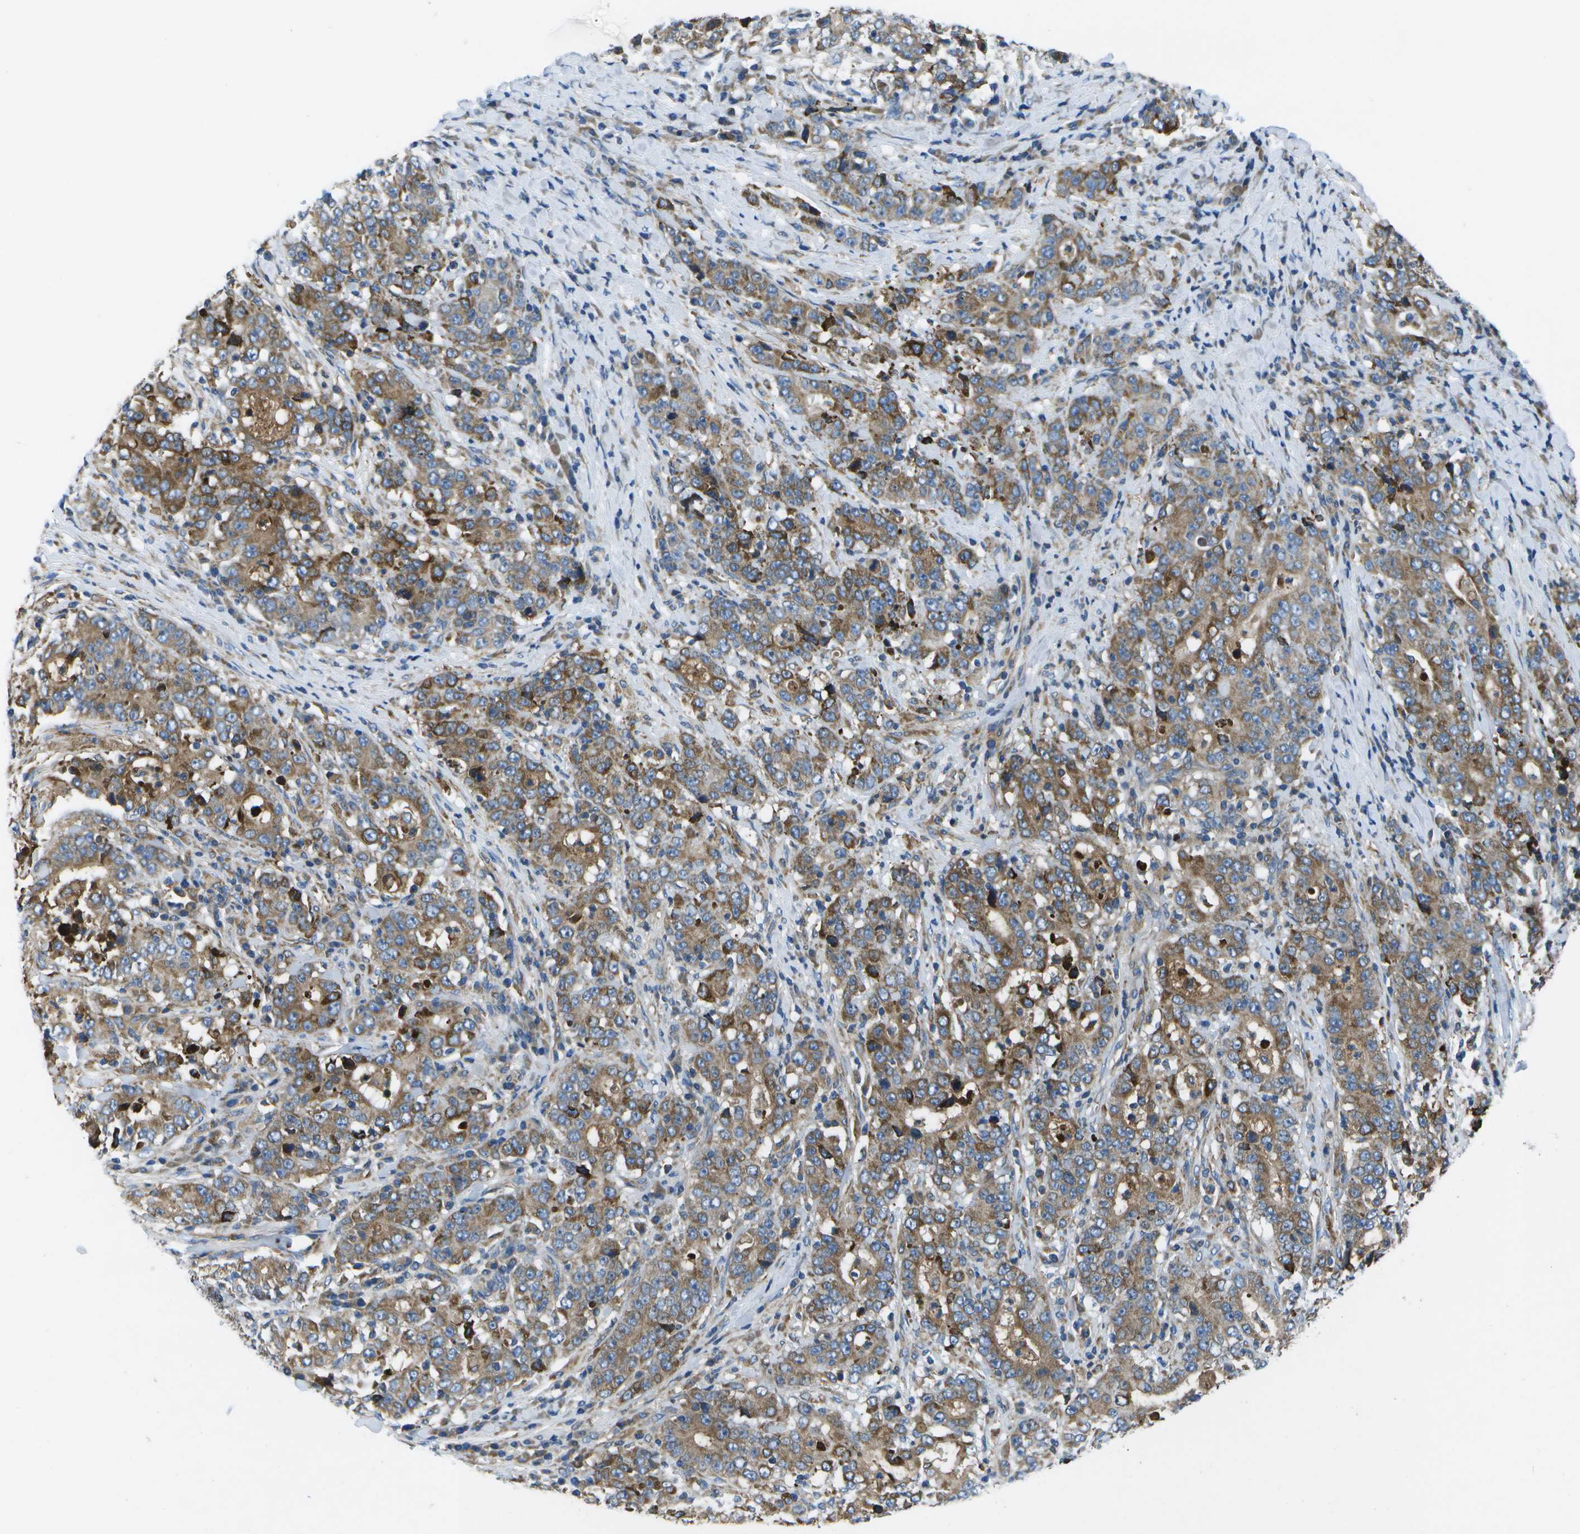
{"staining": {"intensity": "moderate", "quantity": ">75%", "location": "cytoplasmic/membranous"}, "tissue": "stomach cancer", "cell_type": "Tumor cells", "image_type": "cancer", "snomed": [{"axis": "morphology", "description": "Normal tissue, NOS"}, {"axis": "morphology", "description": "Adenocarcinoma, NOS"}, {"axis": "topography", "description": "Stomach, upper"}, {"axis": "topography", "description": "Stomach"}], "caption": "Adenocarcinoma (stomach) was stained to show a protein in brown. There is medium levels of moderate cytoplasmic/membranous staining in approximately >75% of tumor cells. Nuclei are stained in blue.", "gene": "GDF5", "patient": {"sex": "male", "age": 59}}